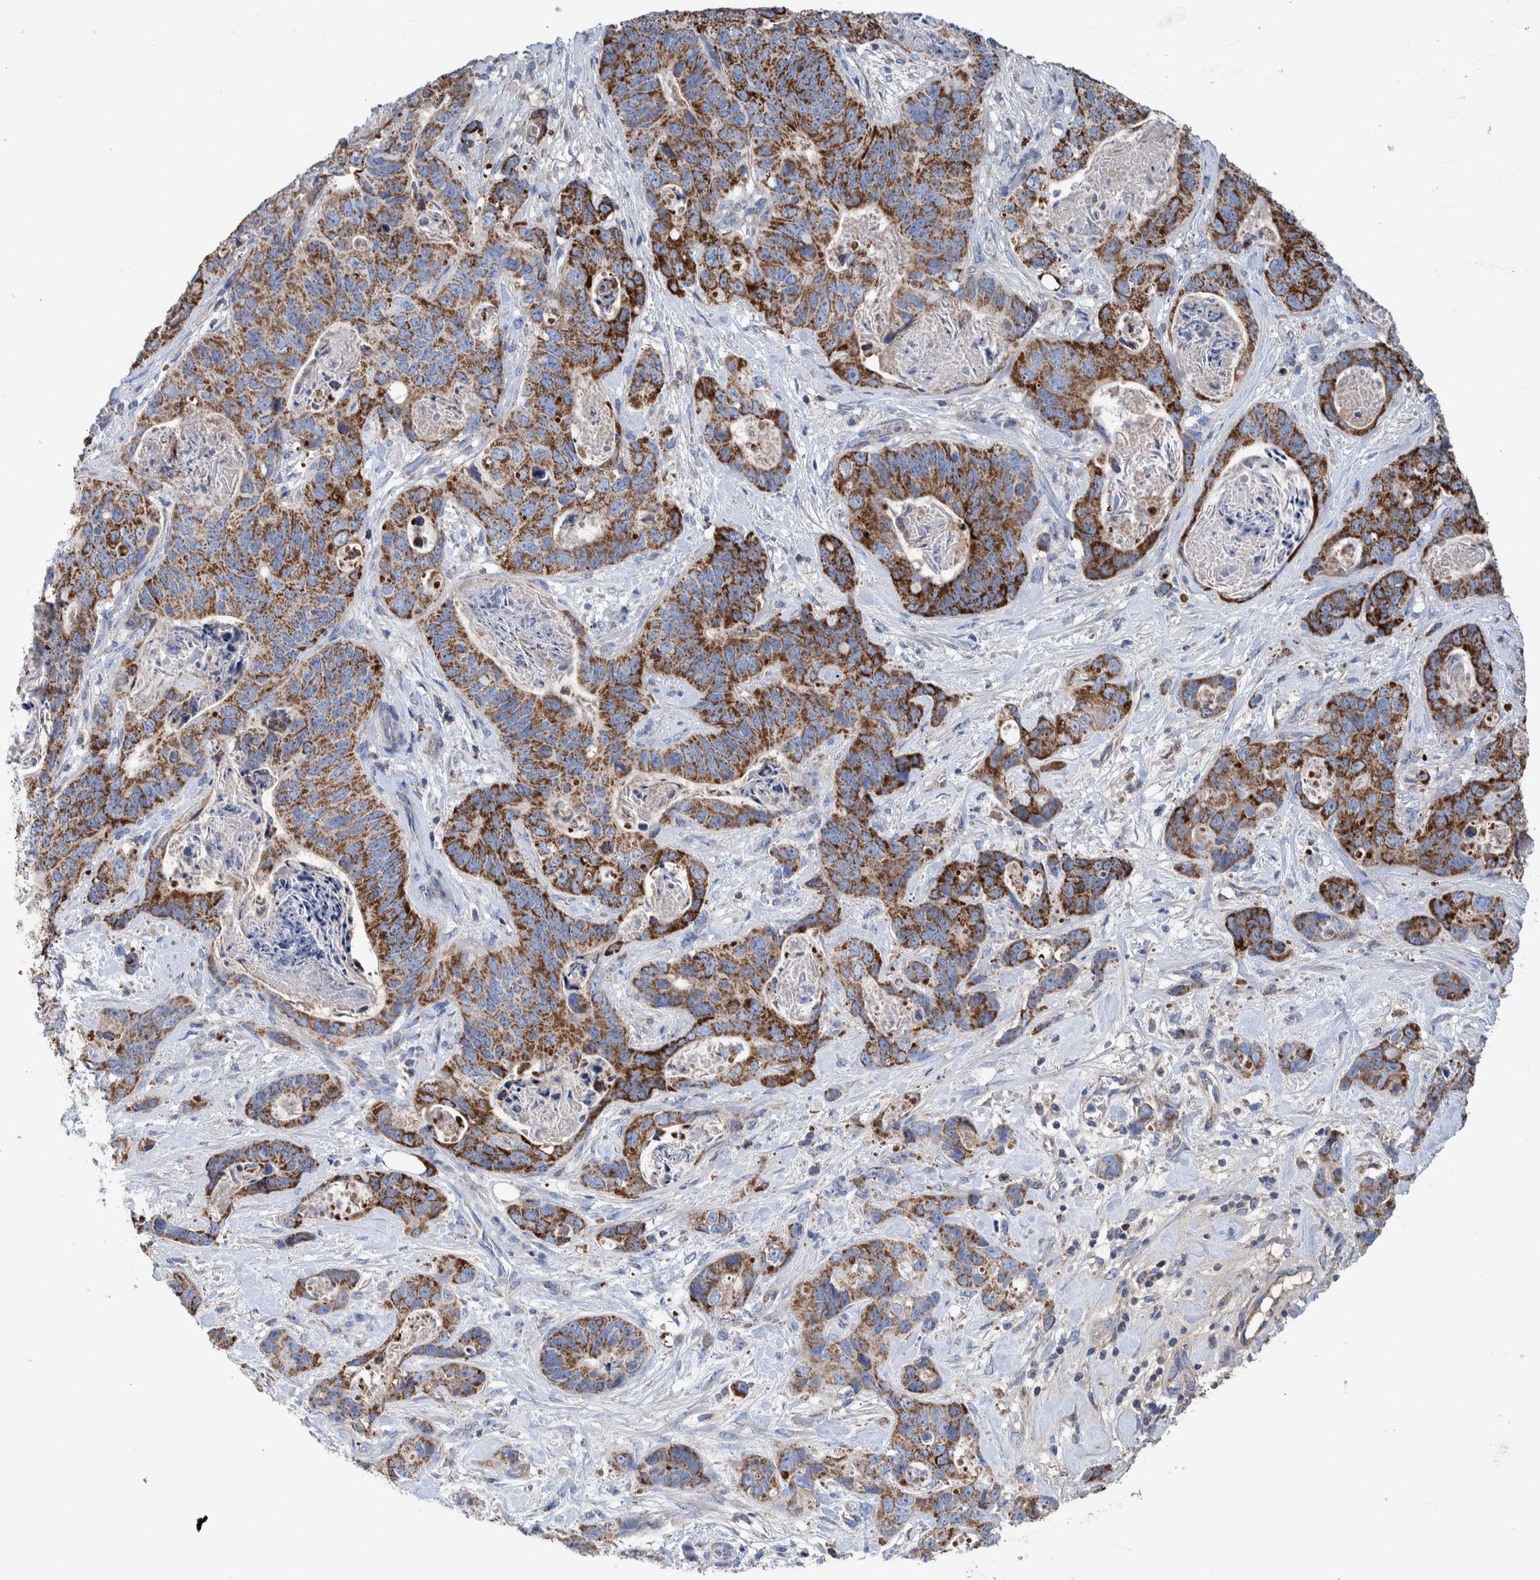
{"staining": {"intensity": "strong", "quantity": ">75%", "location": "cytoplasmic/membranous"}, "tissue": "stomach cancer", "cell_type": "Tumor cells", "image_type": "cancer", "snomed": [{"axis": "morphology", "description": "Normal tissue, NOS"}, {"axis": "morphology", "description": "Adenocarcinoma, NOS"}, {"axis": "topography", "description": "Stomach"}], "caption": "Immunohistochemical staining of human stomach adenocarcinoma reveals strong cytoplasmic/membranous protein expression in approximately >75% of tumor cells.", "gene": "DECR1", "patient": {"sex": "female", "age": 89}}